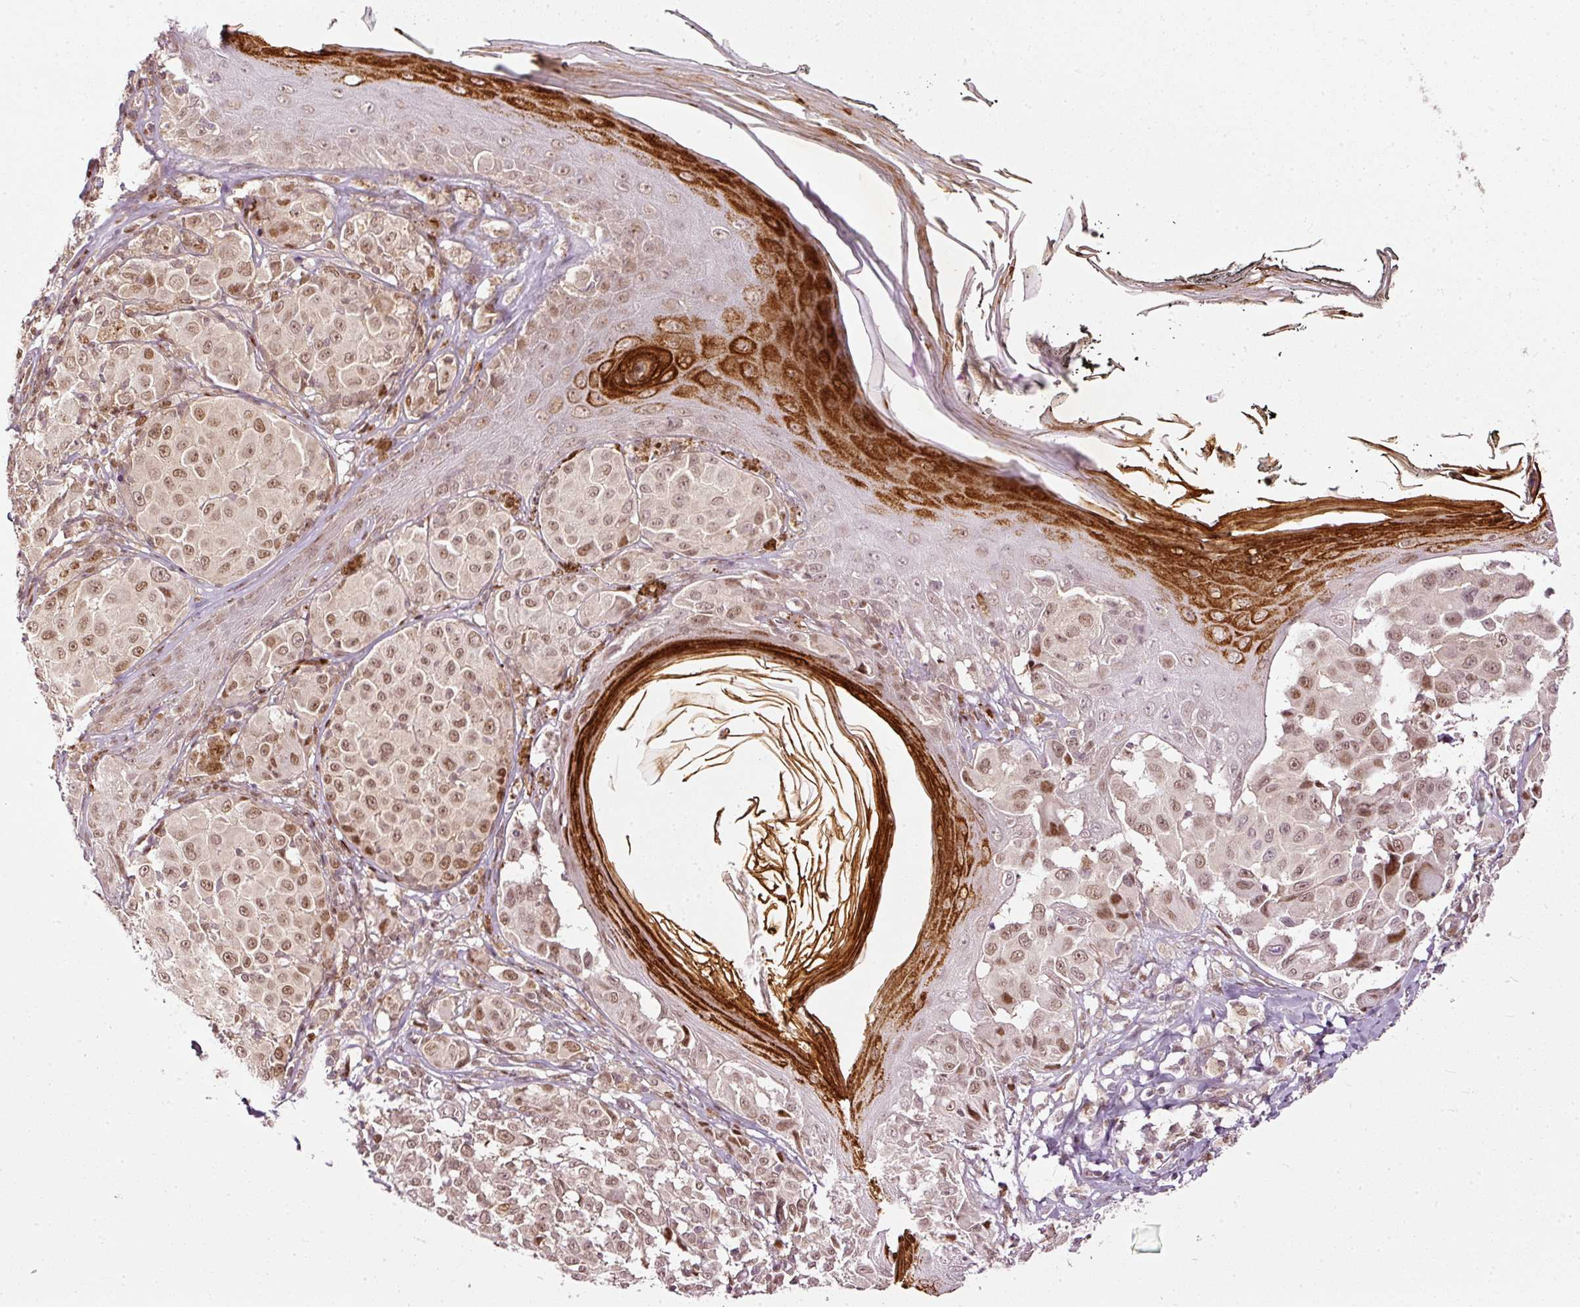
{"staining": {"intensity": "moderate", "quantity": ">75%", "location": "nuclear"}, "tissue": "melanoma", "cell_type": "Tumor cells", "image_type": "cancer", "snomed": [{"axis": "morphology", "description": "Malignant melanoma, NOS"}, {"axis": "topography", "description": "Skin"}], "caption": "An IHC photomicrograph of tumor tissue is shown. Protein staining in brown labels moderate nuclear positivity in melanoma within tumor cells.", "gene": "ZNF778", "patient": {"sex": "female", "age": 43}}